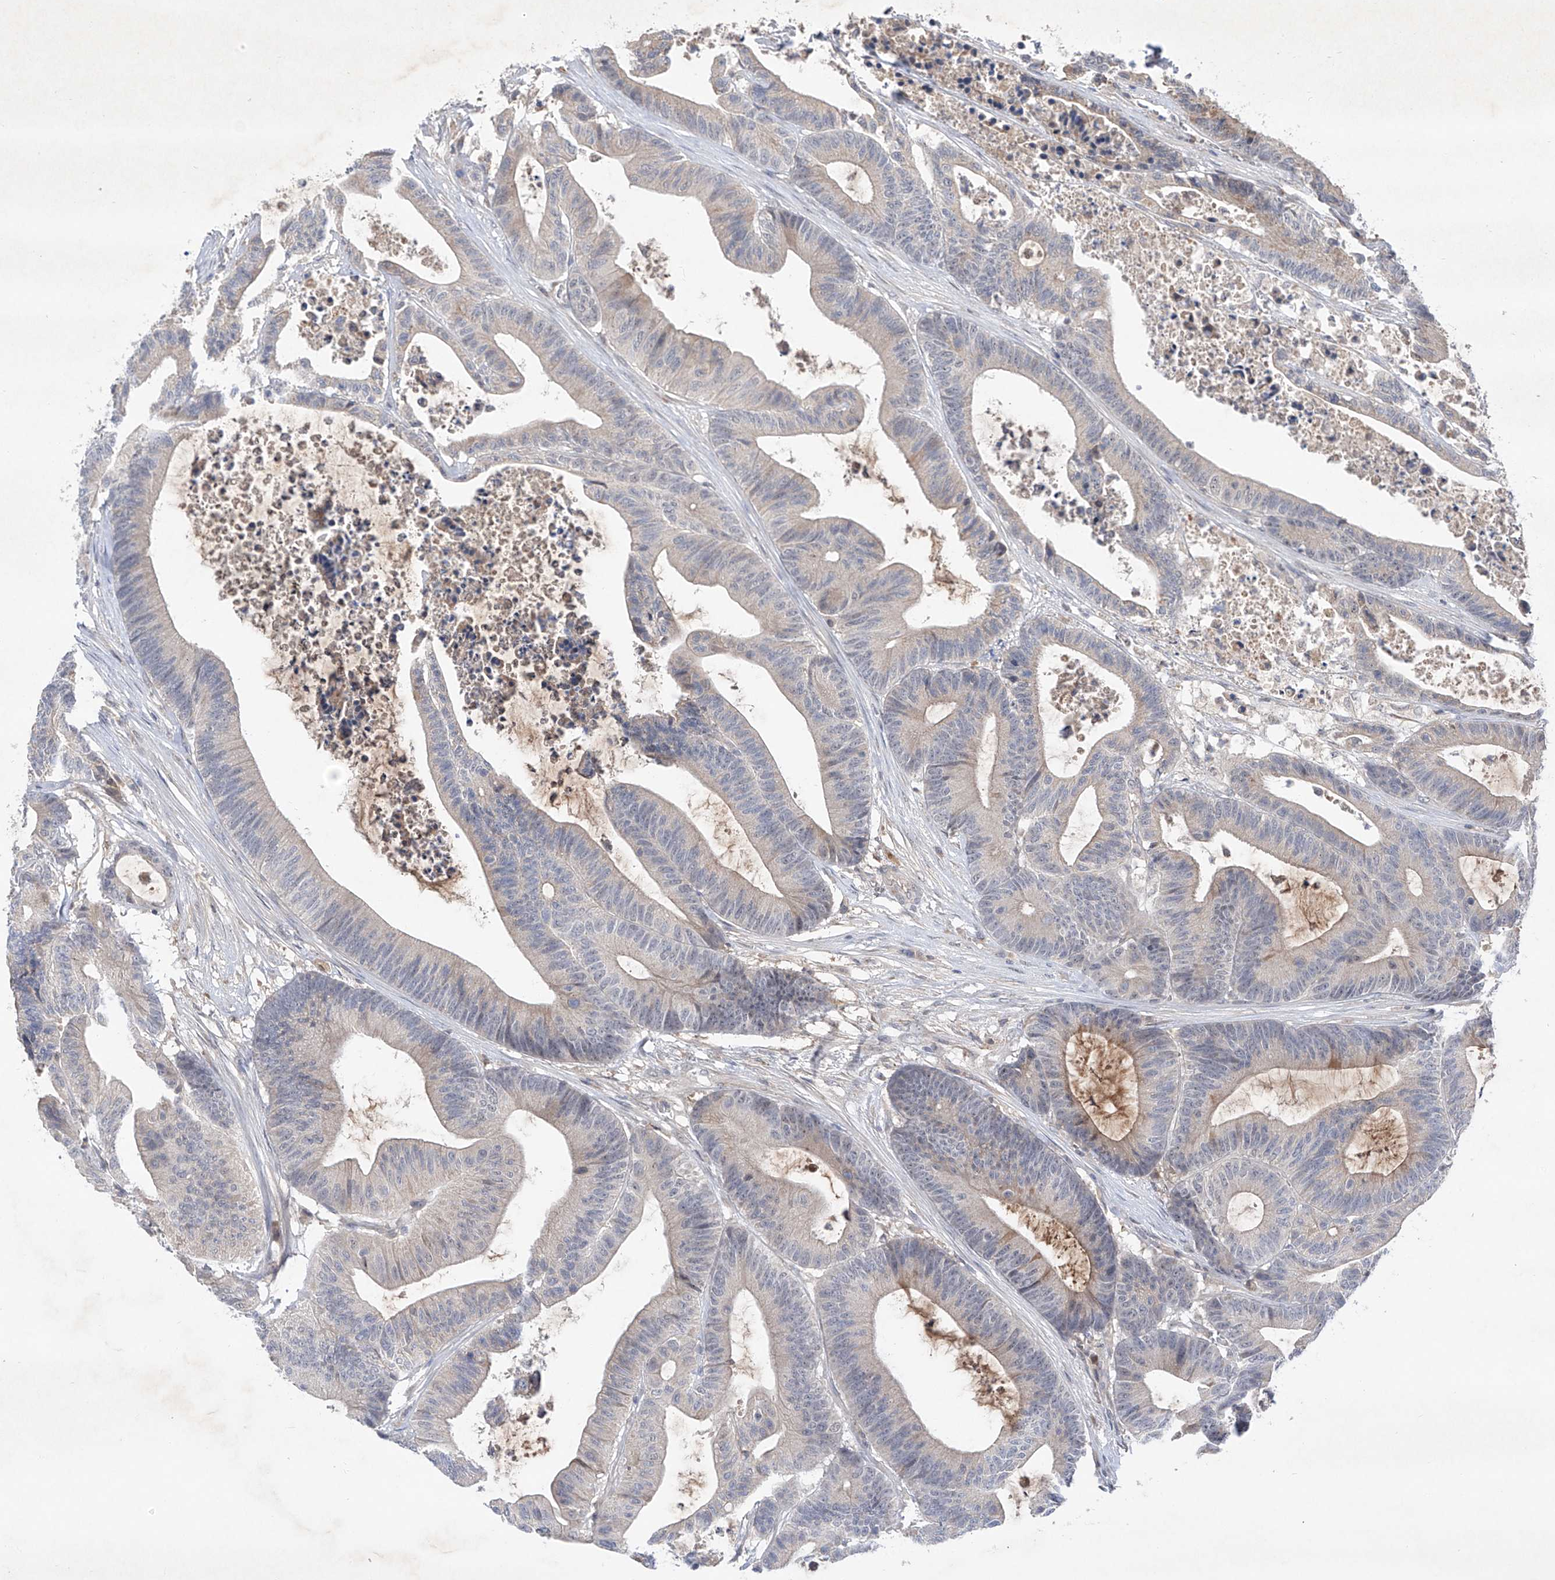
{"staining": {"intensity": "negative", "quantity": "none", "location": "none"}, "tissue": "colorectal cancer", "cell_type": "Tumor cells", "image_type": "cancer", "snomed": [{"axis": "morphology", "description": "Adenocarcinoma, NOS"}, {"axis": "topography", "description": "Colon"}], "caption": "Human colorectal cancer stained for a protein using IHC displays no positivity in tumor cells.", "gene": "FAM135A", "patient": {"sex": "female", "age": 84}}